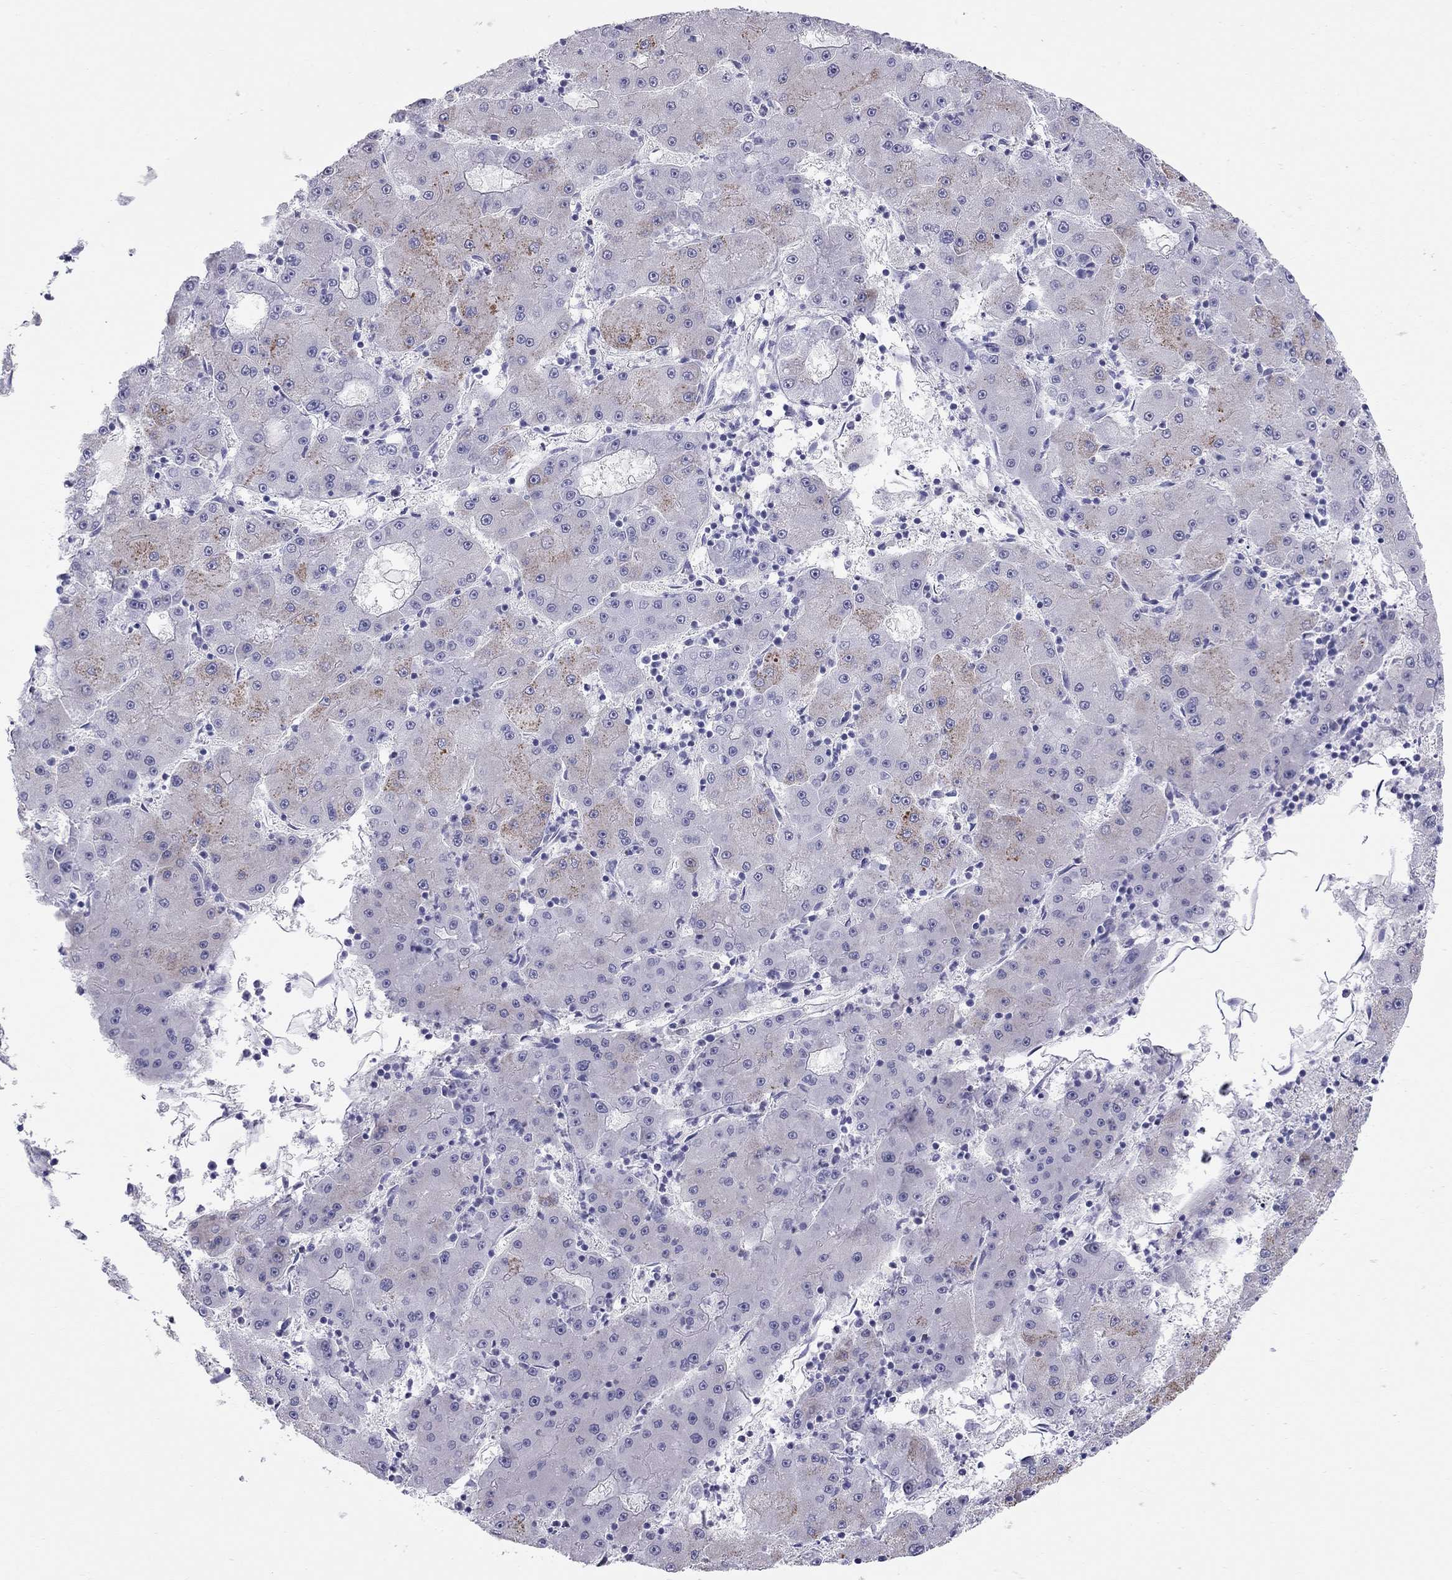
{"staining": {"intensity": "moderate", "quantity": "25%-75%", "location": "cytoplasmic/membranous"}, "tissue": "liver cancer", "cell_type": "Tumor cells", "image_type": "cancer", "snomed": [{"axis": "morphology", "description": "Carcinoma, Hepatocellular, NOS"}, {"axis": "topography", "description": "Liver"}], "caption": "IHC (DAB (3,3'-diaminobenzidine)) staining of human liver hepatocellular carcinoma displays moderate cytoplasmic/membranous protein expression in about 25%-75% of tumor cells. (brown staining indicates protein expression, while blue staining denotes nuclei).", "gene": "TRPM3", "patient": {"sex": "male", "age": 73}}